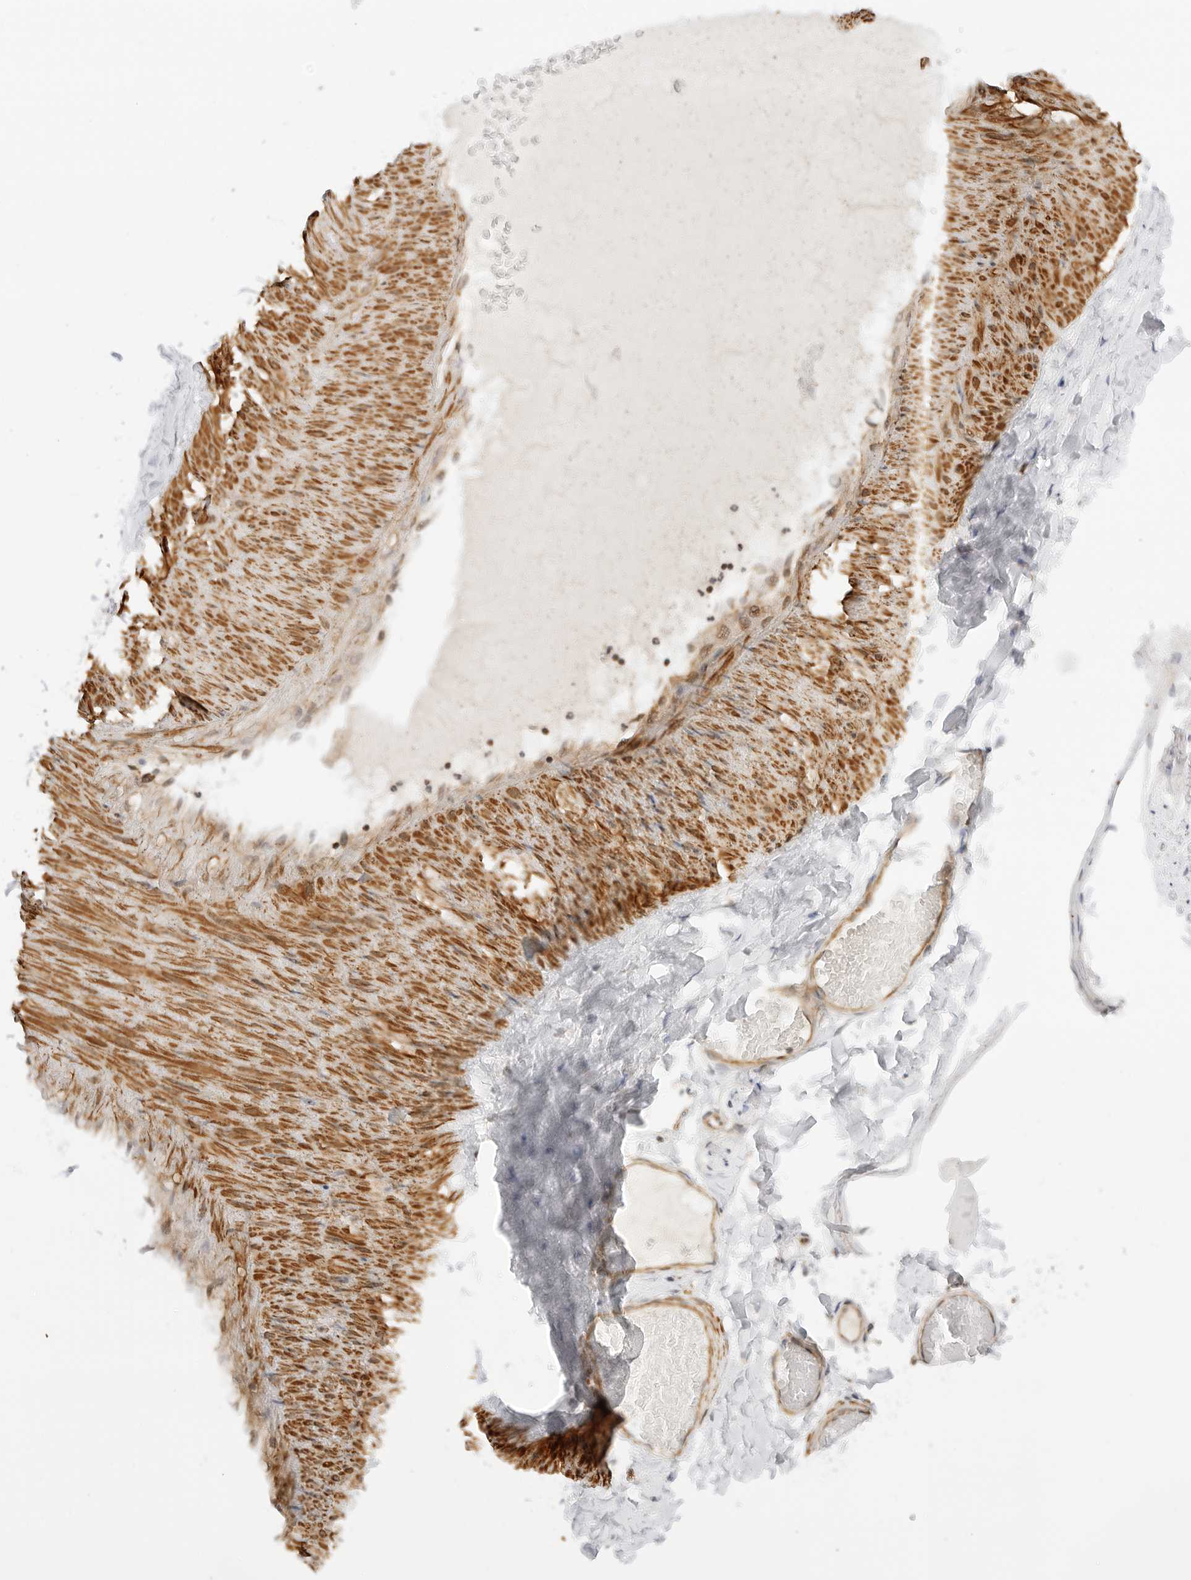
{"staining": {"intensity": "negative", "quantity": "none", "location": "none"}, "tissue": "adipose tissue", "cell_type": "Adipocytes", "image_type": "normal", "snomed": [{"axis": "morphology", "description": "Normal tissue, NOS"}, {"axis": "topography", "description": "Adipose tissue"}, {"axis": "topography", "description": "Vascular tissue"}, {"axis": "topography", "description": "Peripheral nerve tissue"}], "caption": "Immunohistochemical staining of normal human adipose tissue displays no significant staining in adipocytes.", "gene": "GORAB", "patient": {"sex": "male", "age": 25}}